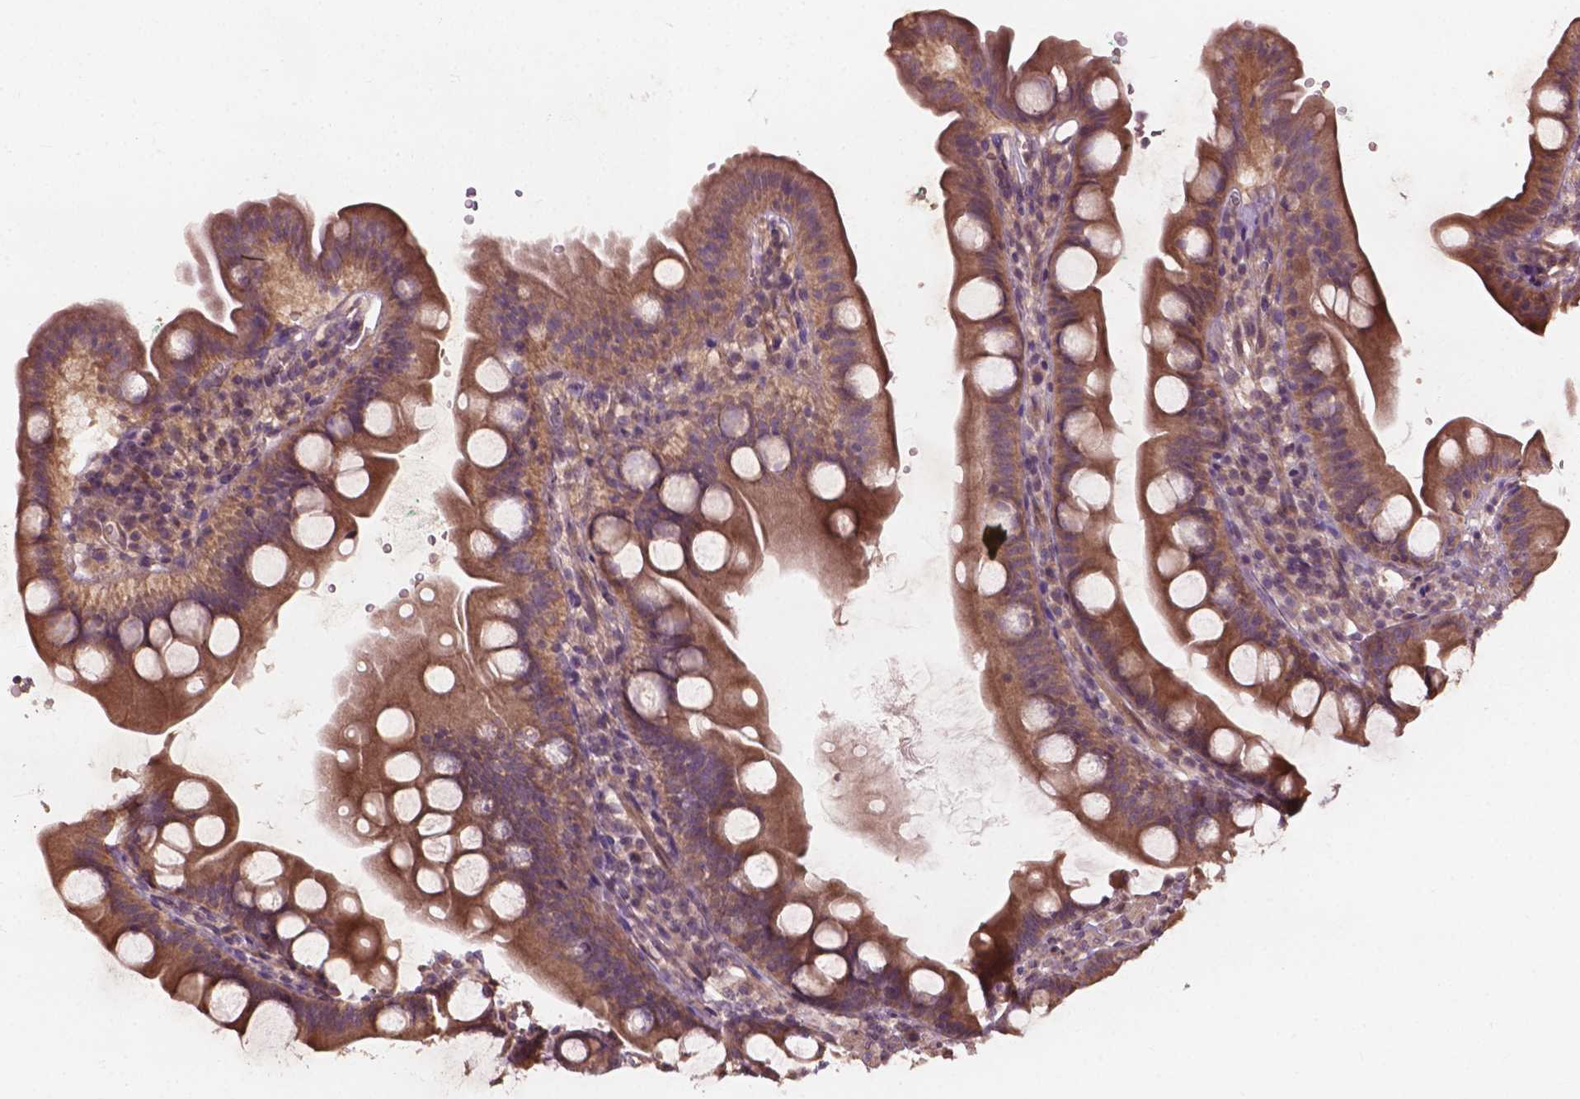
{"staining": {"intensity": "moderate", "quantity": ">75%", "location": "cytoplasmic/membranous"}, "tissue": "duodenum", "cell_type": "Glandular cells", "image_type": "normal", "snomed": [{"axis": "morphology", "description": "Normal tissue, NOS"}, {"axis": "topography", "description": "Duodenum"}], "caption": "DAB (3,3'-diaminobenzidine) immunohistochemical staining of benign duodenum displays moderate cytoplasmic/membranous protein expression in about >75% of glandular cells. (IHC, brightfield microscopy, high magnification).", "gene": "CDC42BPA", "patient": {"sex": "female", "age": 67}}